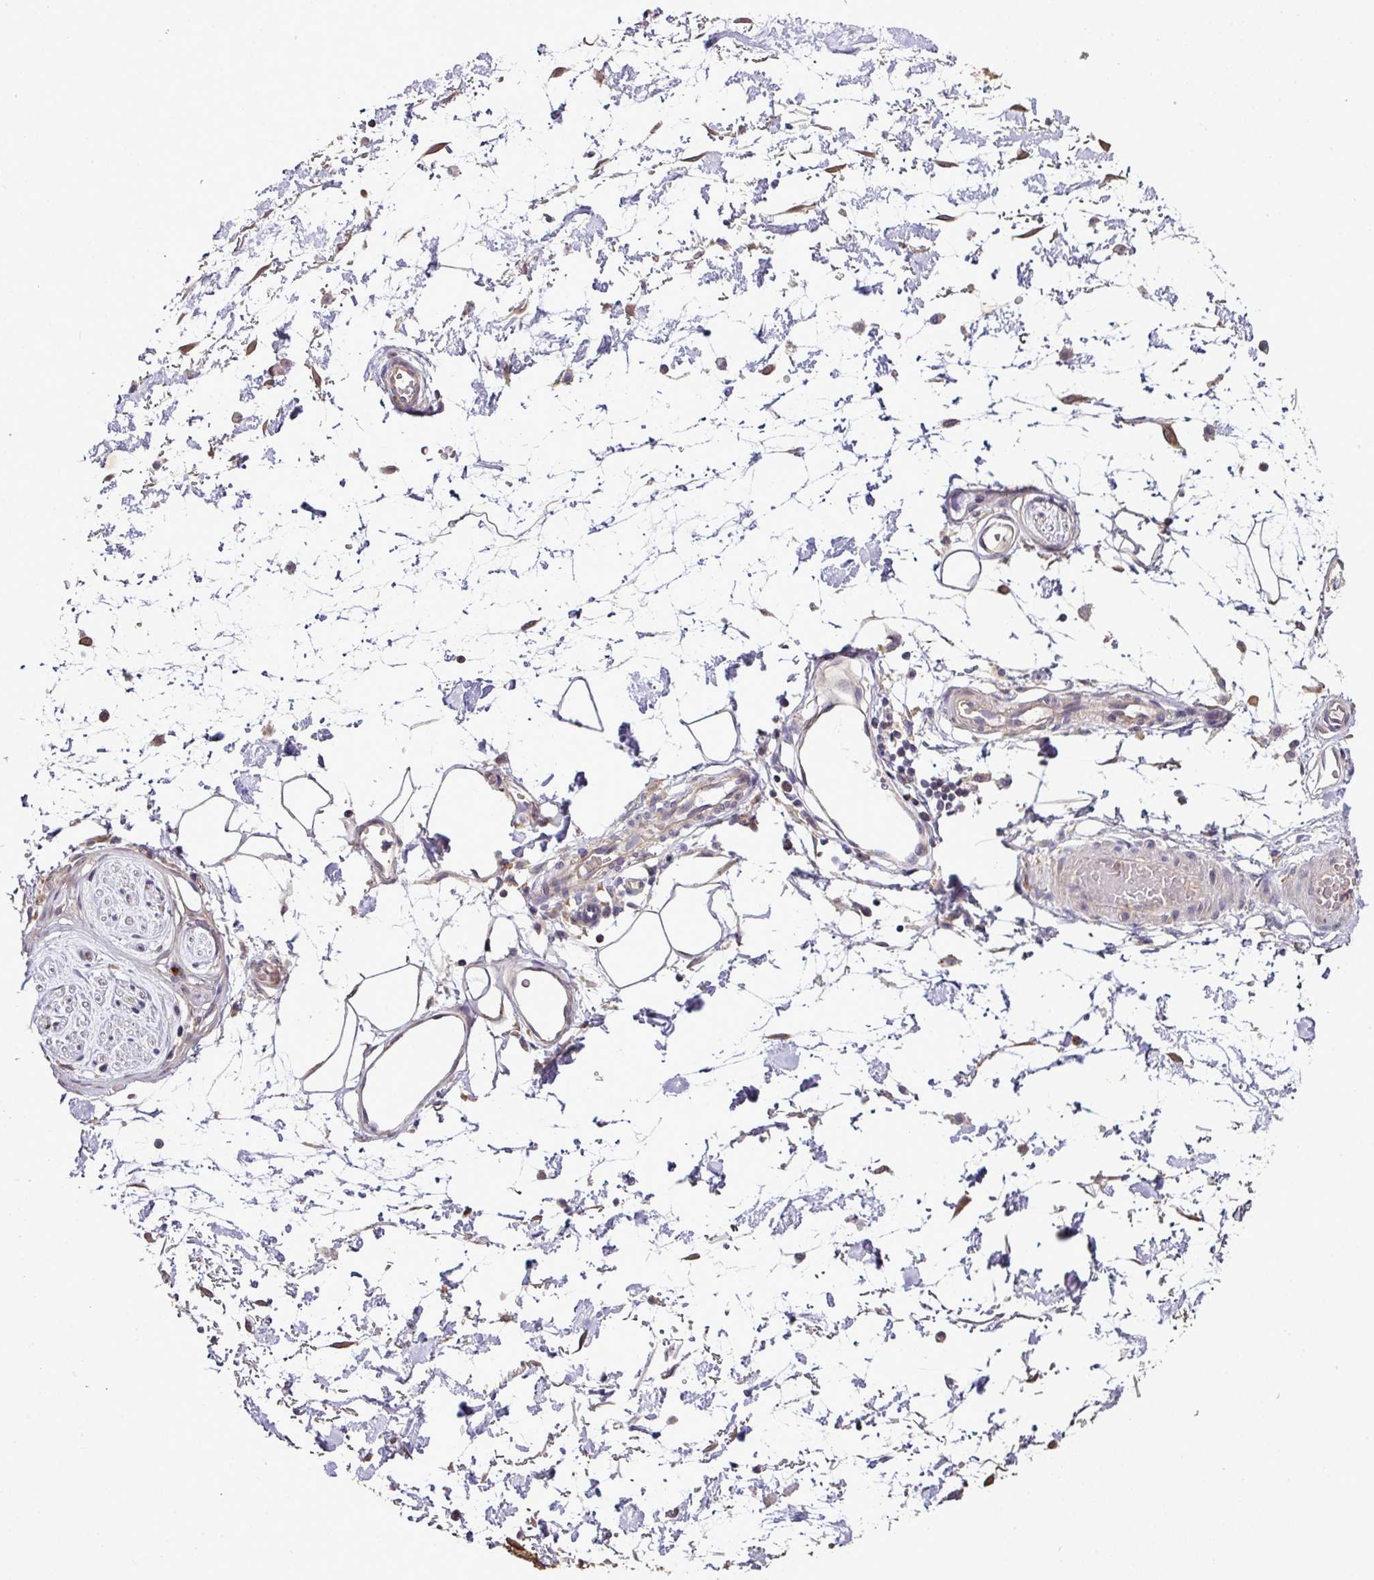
{"staining": {"intensity": "negative", "quantity": "none", "location": "none"}, "tissue": "adipose tissue", "cell_type": "Adipocytes", "image_type": "normal", "snomed": [{"axis": "morphology", "description": "Normal tissue, NOS"}, {"axis": "topography", "description": "Vulva"}, {"axis": "topography", "description": "Peripheral nerve tissue"}], "caption": "DAB immunohistochemical staining of benign adipose tissue exhibits no significant staining in adipocytes. Nuclei are stained in blue.", "gene": "TMEM107", "patient": {"sex": "female", "age": 68}}